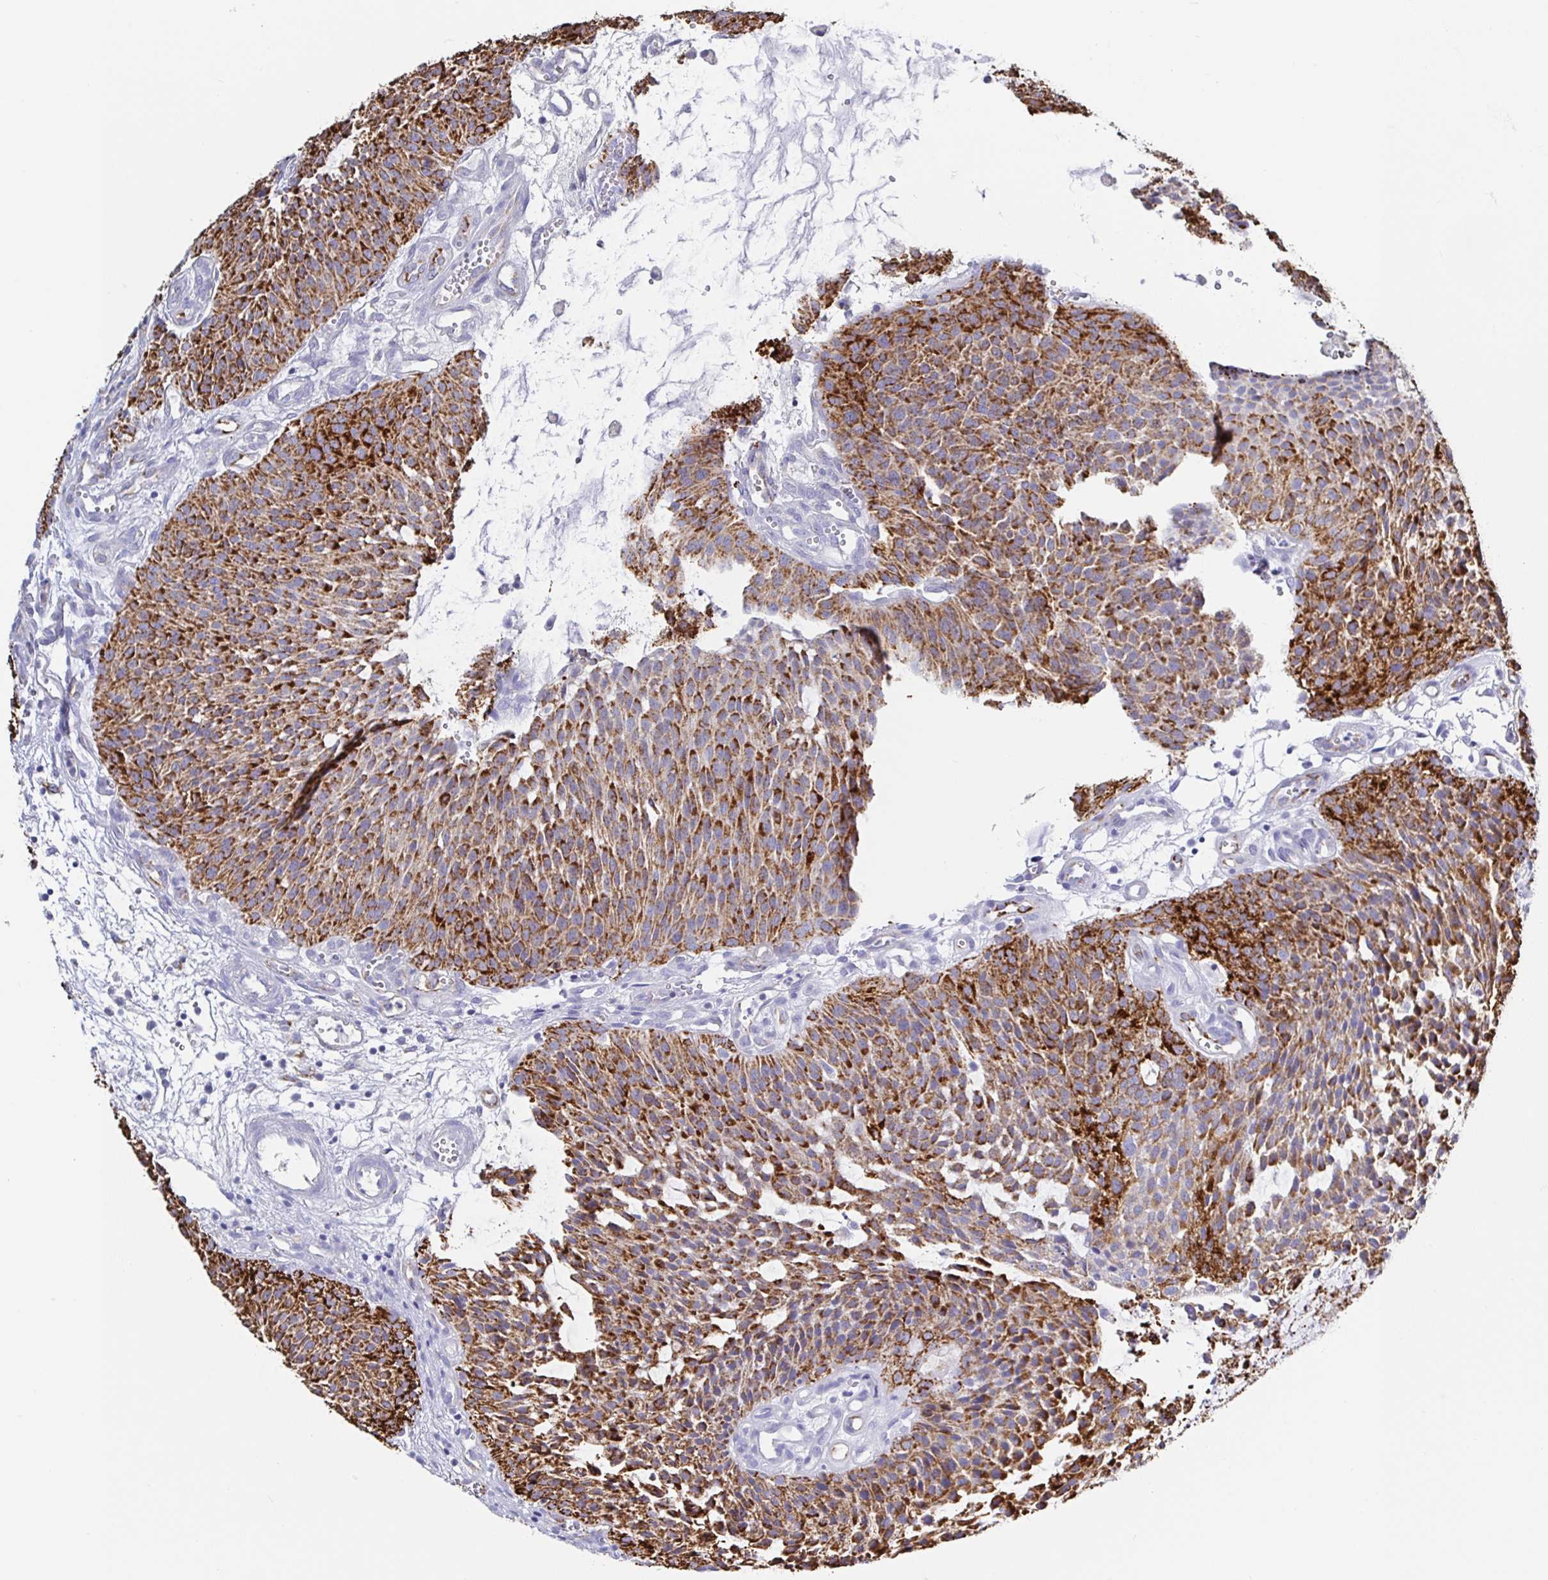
{"staining": {"intensity": "strong", "quantity": ">75%", "location": "cytoplasmic/membranous"}, "tissue": "urothelial cancer", "cell_type": "Tumor cells", "image_type": "cancer", "snomed": [{"axis": "morphology", "description": "Urothelial carcinoma, NOS"}, {"axis": "topography", "description": "Urinary bladder"}], "caption": "A brown stain shows strong cytoplasmic/membranous staining of a protein in human urothelial cancer tumor cells.", "gene": "MAOA", "patient": {"sex": "male", "age": 84}}